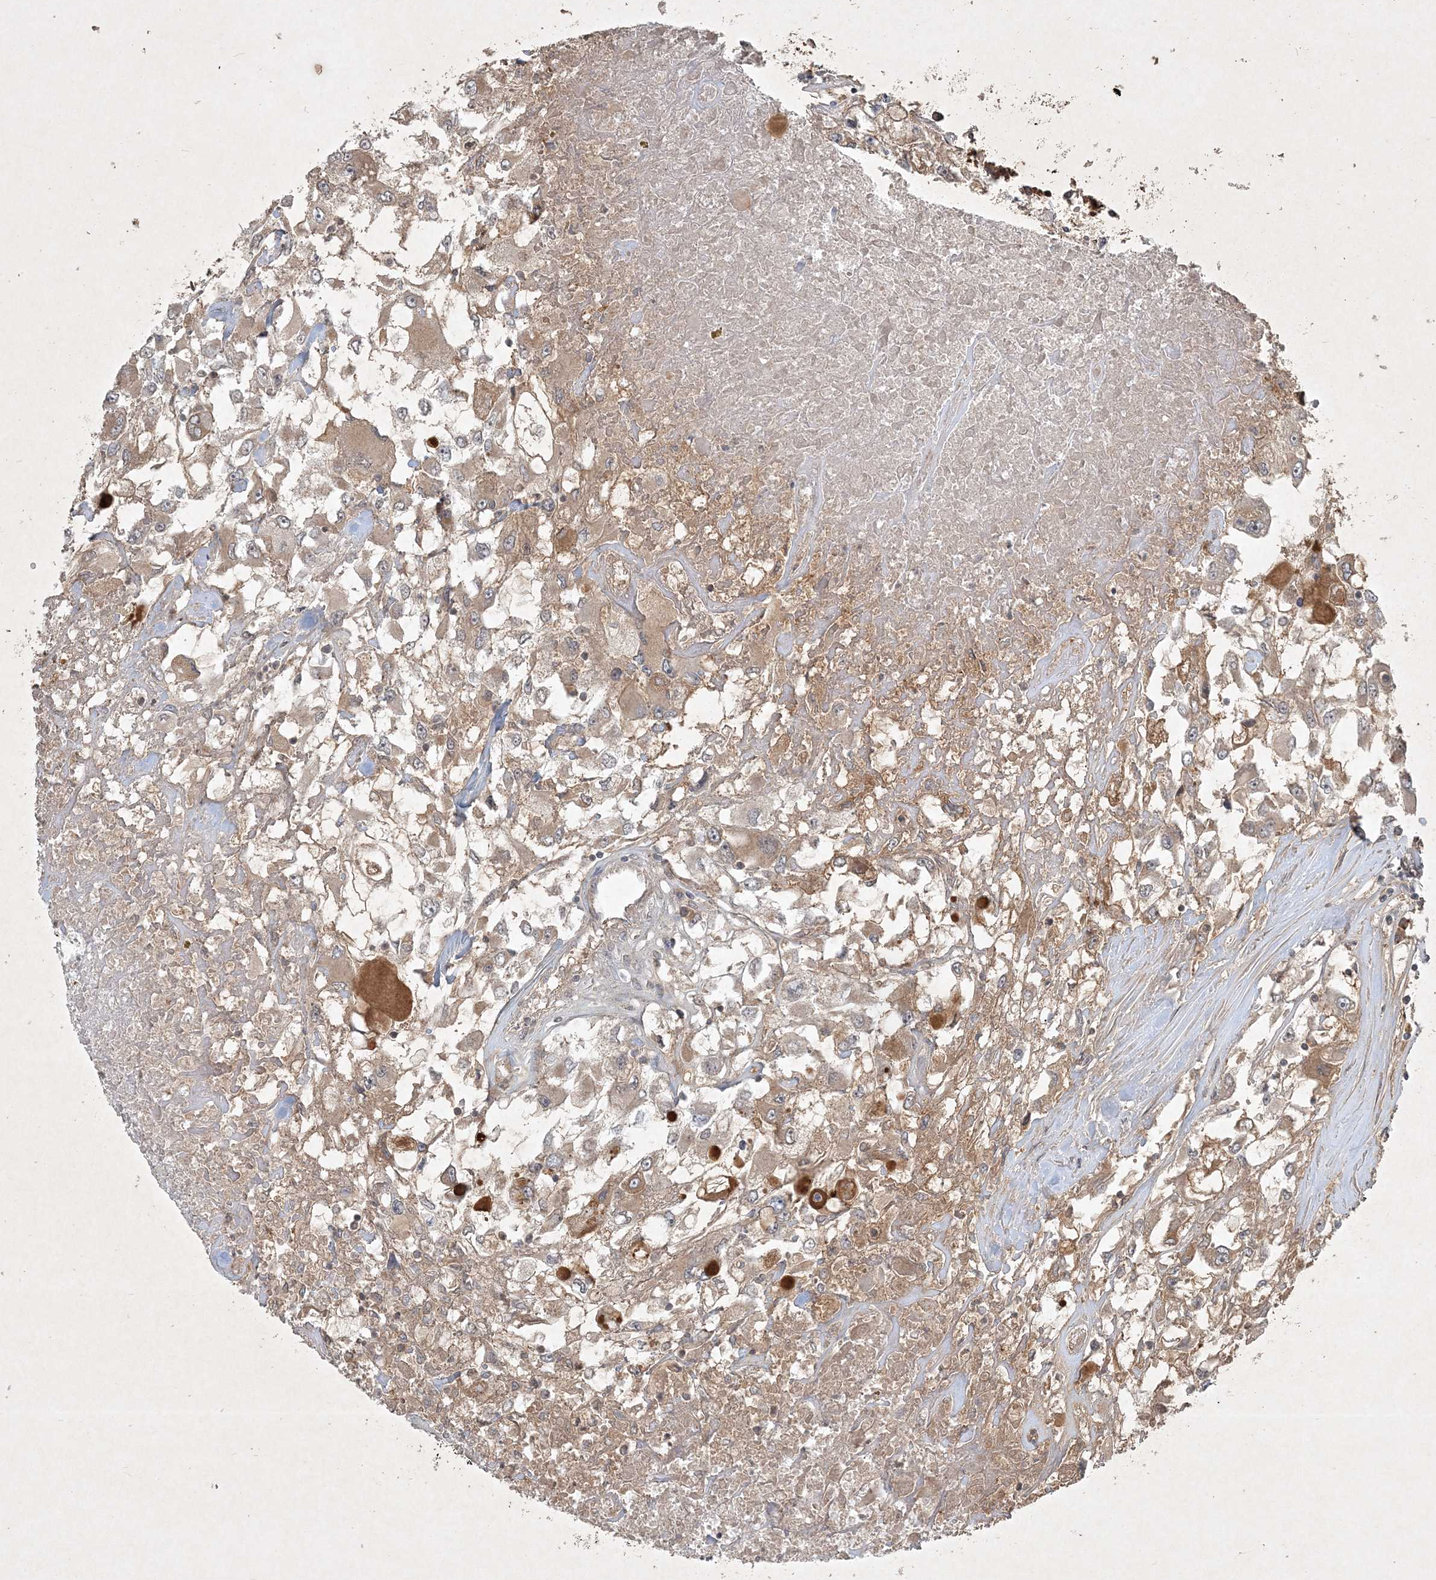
{"staining": {"intensity": "moderate", "quantity": "25%-75%", "location": "cytoplasmic/membranous"}, "tissue": "renal cancer", "cell_type": "Tumor cells", "image_type": "cancer", "snomed": [{"axis": "morphology", "description": "Adenocarcinoma, NOS"}, {"axis": "topography", "description": "Kidney"}], "caption": "A histopathology image showing moderate cytoplasmic/membranous expression in approximately 25%-75% of tumor cells in renal cancer (adenocarcinoma), as visualized by brown immunohistochemical staining.", "gene": "TNFAIP6", "patient": {"sex": "female", "age": 52}}